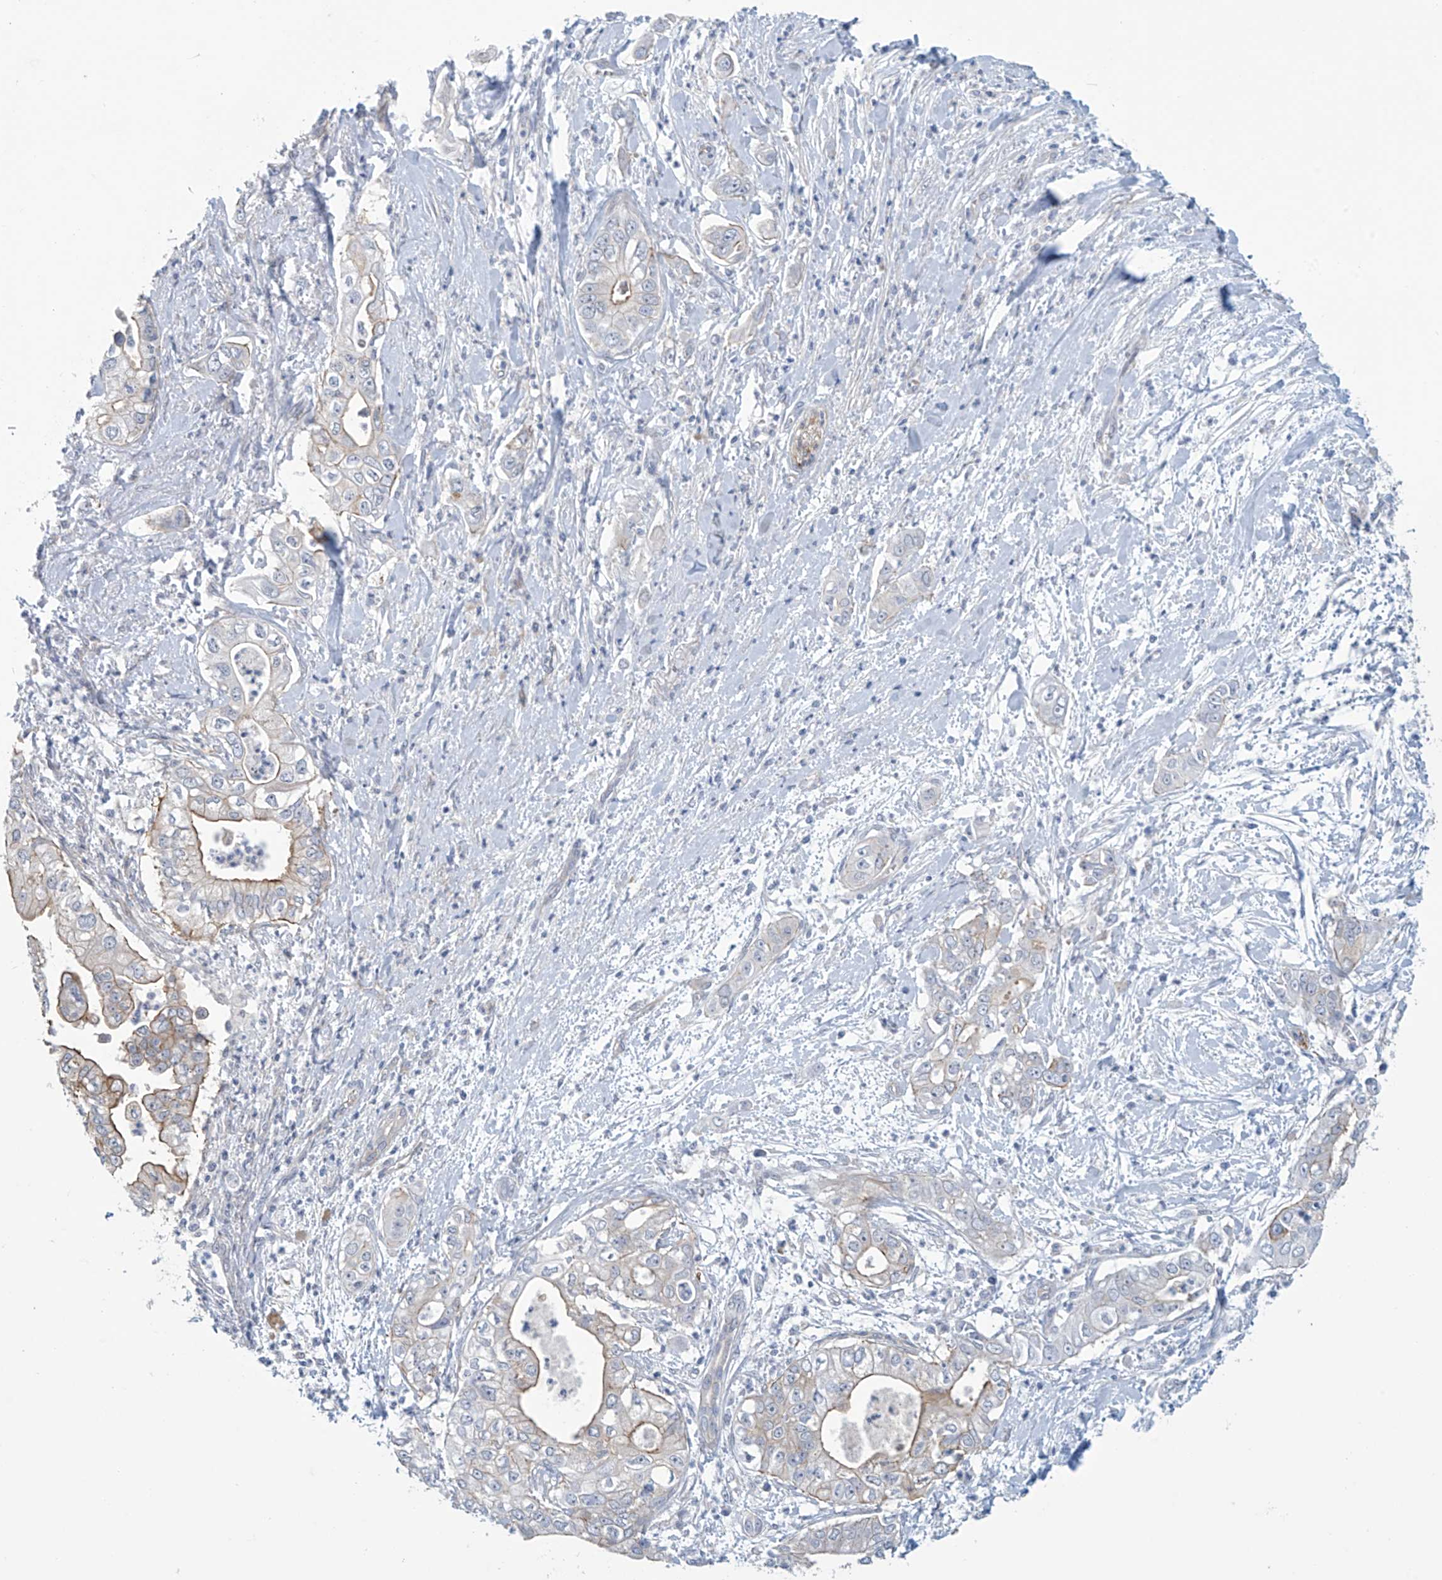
{"staining": {"intensity": "moderate", "quantity": "<25%", "location": "cytoplasmic/membranous"}, "tissue": "pancreatic cancer", "cell_type": "Tumor cells", "image_type": "cancer", "snomed": [{"axis": "morphology", "description": "Adenocarcinoma, NOS"}, {"axis": "topography", "description": "Pancreas"}], "caption": "Adenocarcinoma (pancreatic) was stained to show a protein in brown. There is low levels of moderate cytoplasmic/membranous expression in approximately <25% of tumor cells. (DAB = brown stain, brightfield microscopy at high magnification).", "gene": "ABHD13", "patient": {"sex": "female", "age": 78}}